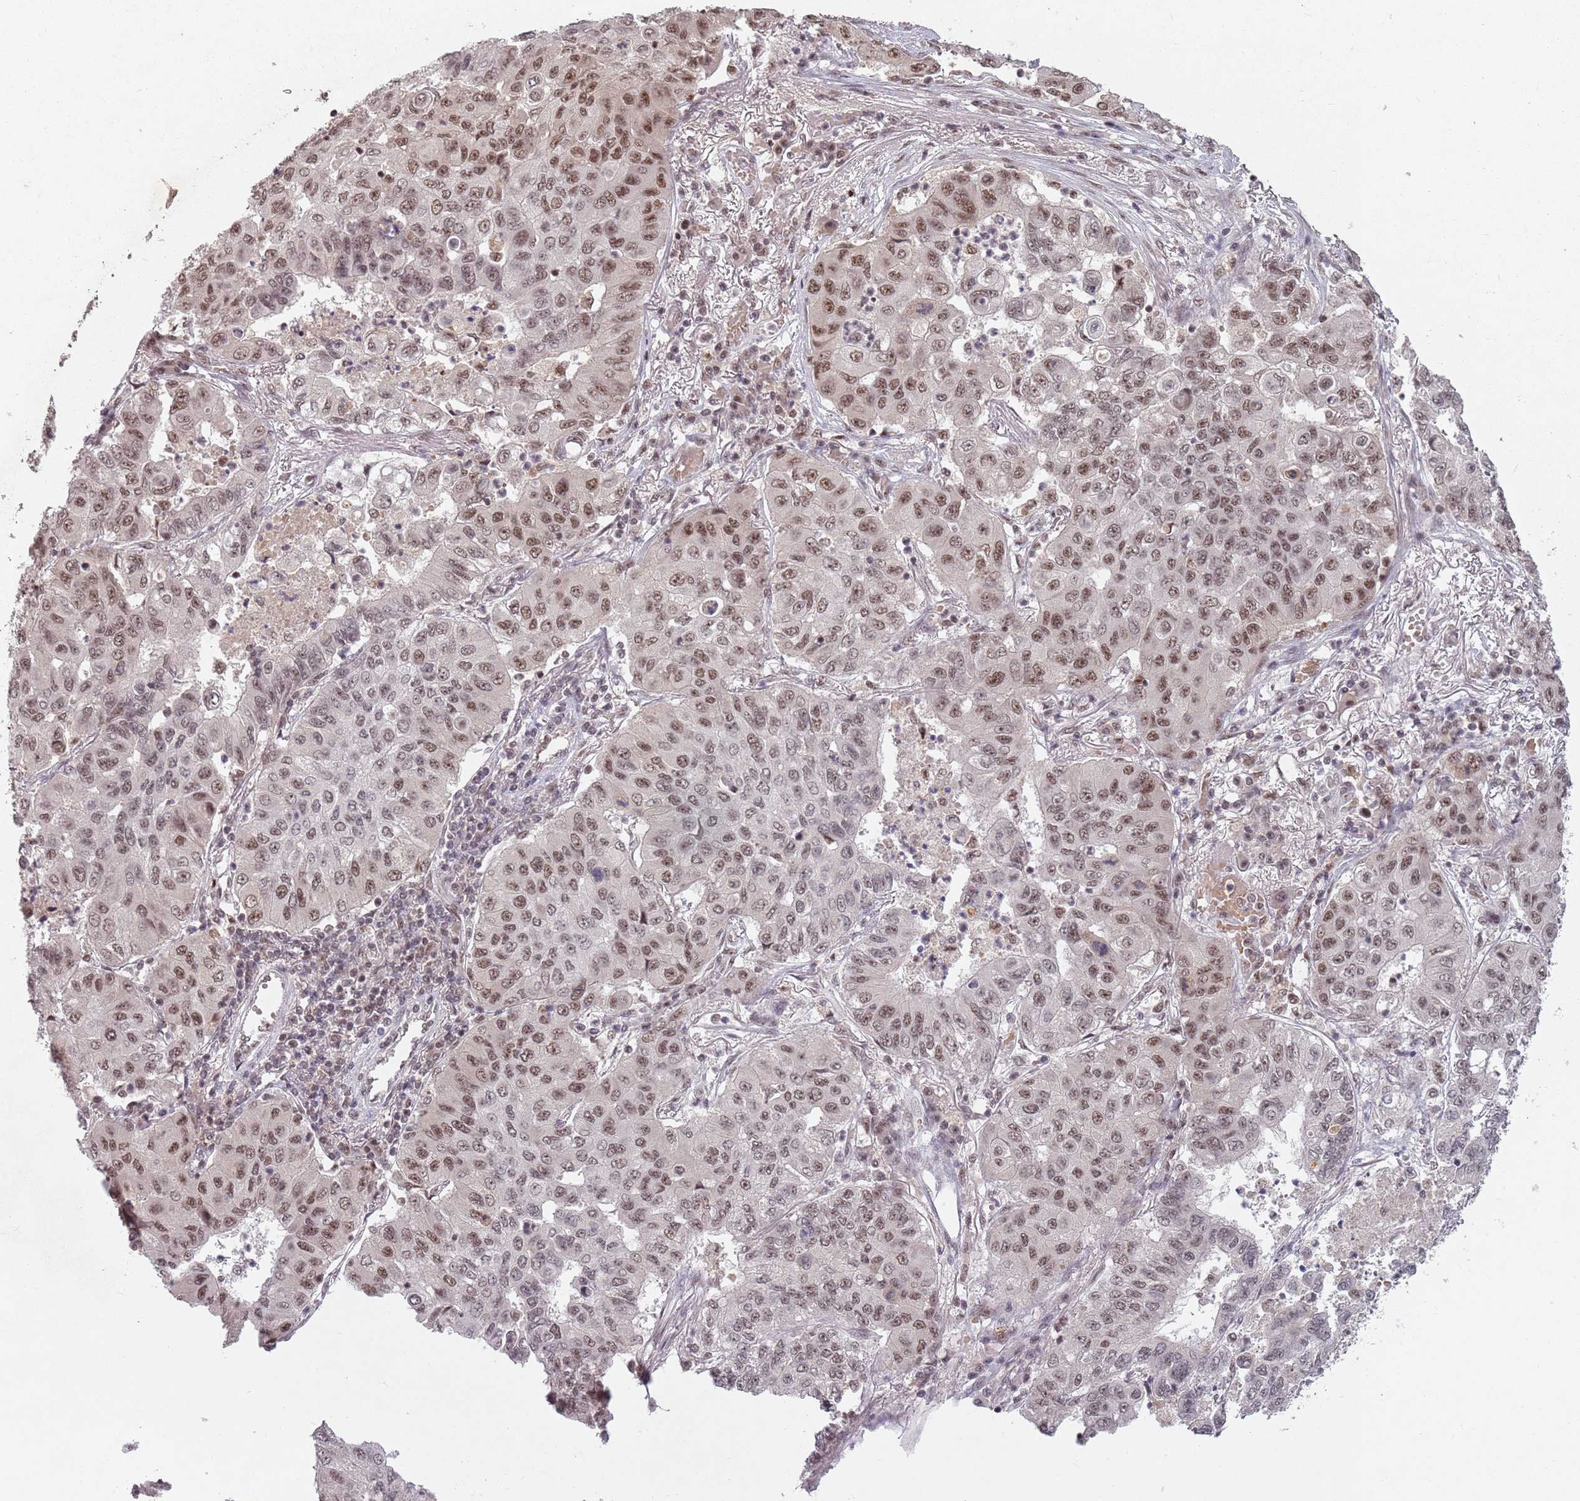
{"staining": {"intensity": "moderate", "quantity": ">75%", "location": "nuclear"}, "tissue": "lung cancer", "cell_type": "Tumor cells", "image_type": "cancer", "snomed": [{"axis": "morphology", "description": "Squamous cell carcinoma, NOS"}, {"axis": "topography", "description": "Lung"}], "caption": "Lung cancer (squamous cell carcinoma) was stained to show a protein in brown. There is medium levels of moderate nuclear positivity in approximately >75% of tumor cells.", "gene": "NCBP1", "patient": {"sex": "male", "age": 74}}